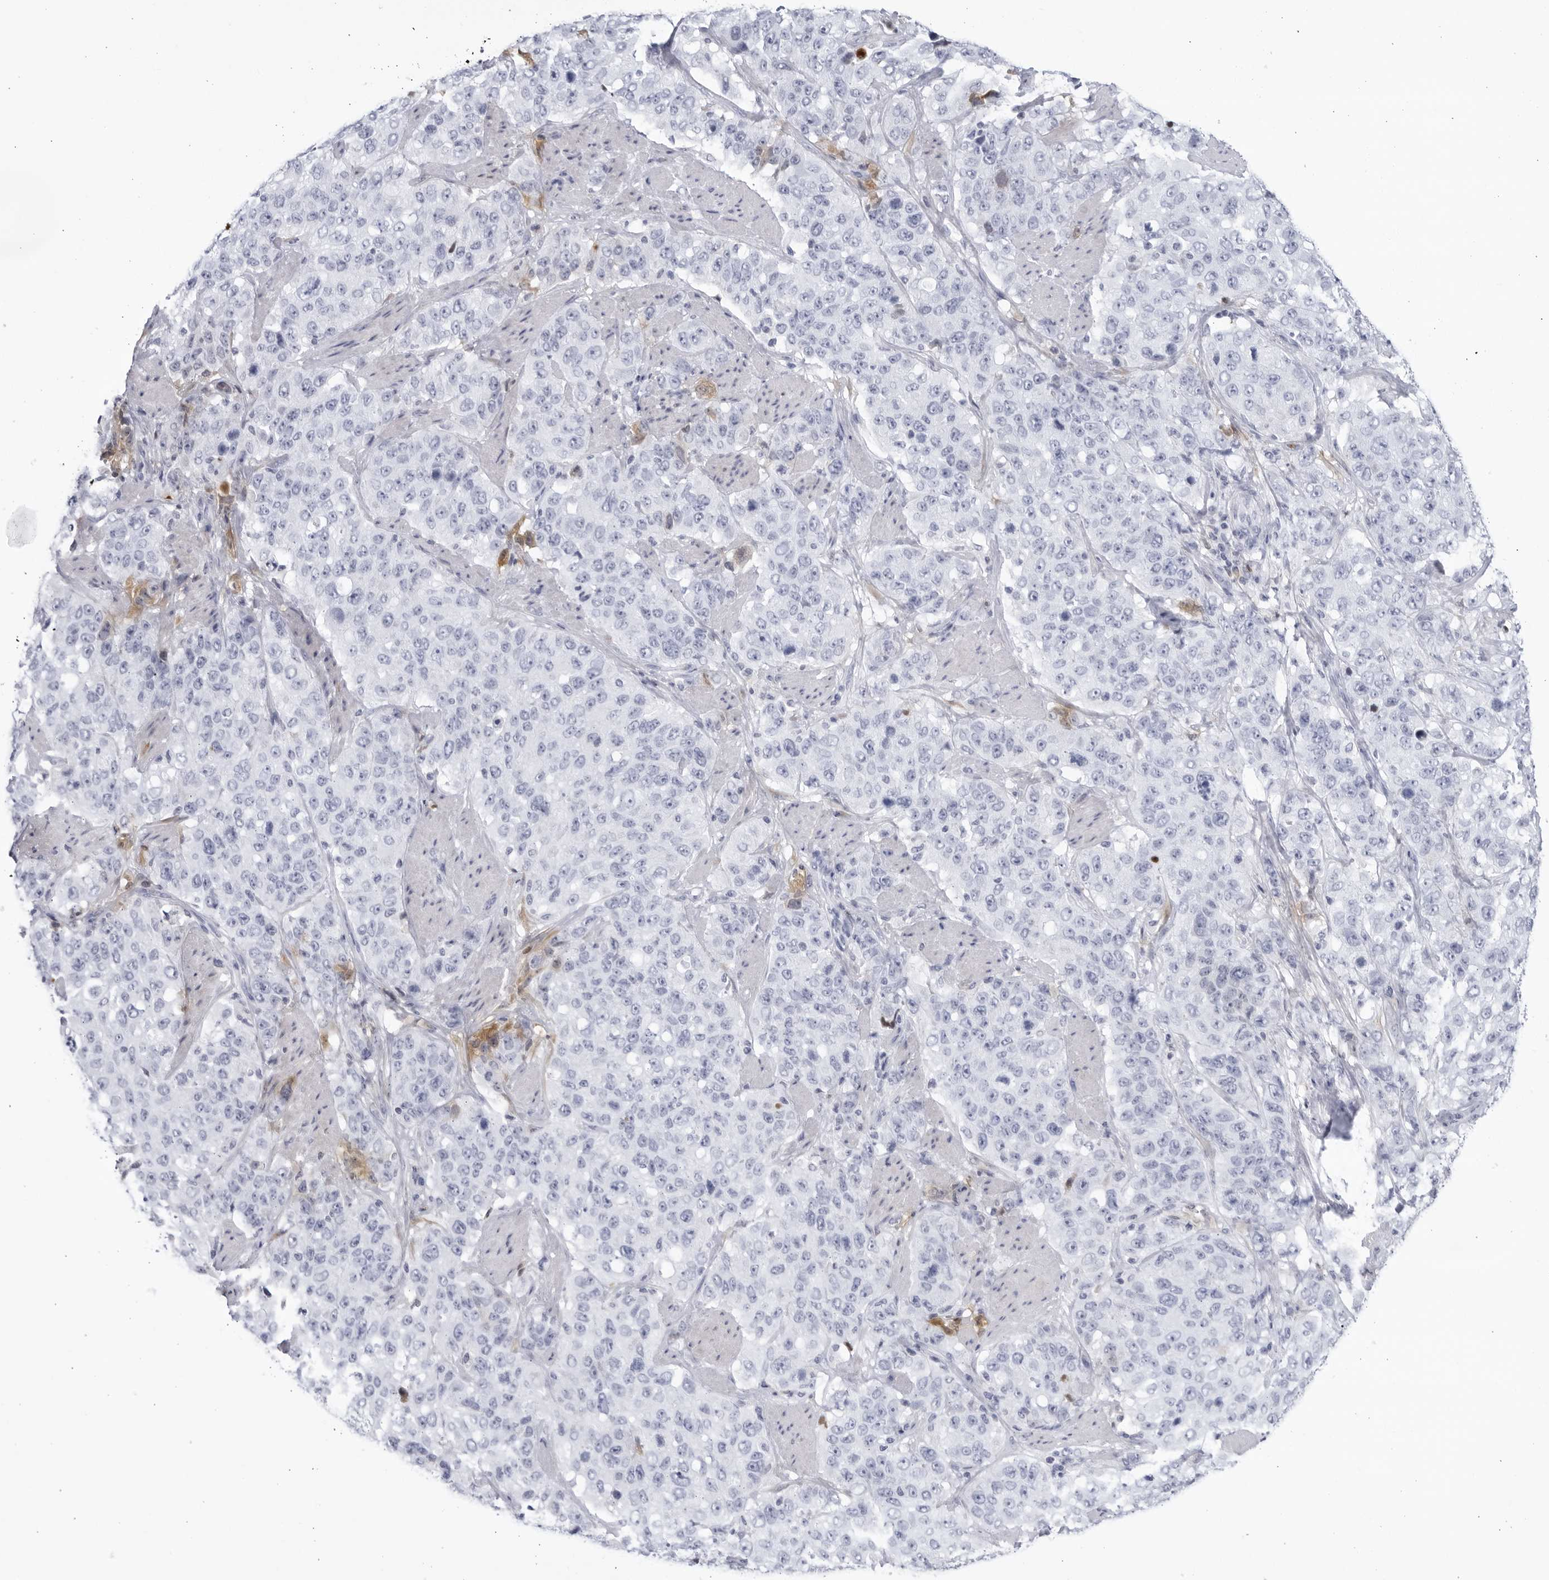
{"staining": {"intensity": "negative", "quantity": "none", "location": "none"}, "tissue": "stomach cancer", "cell_type": "Tumor cells", "image_type": "cancer", "snomed": [{"axis": "morphology", "description": "Adenocarcinoma, NOS"}, {"axis": "topography", "description": "Stomach"}], "caption": "Image shows no protein staining in tumor cells of stomach adenocarcinoma tissue.", "gene": "CNBD1", "patient": {"sex": "male", "age": 48}}